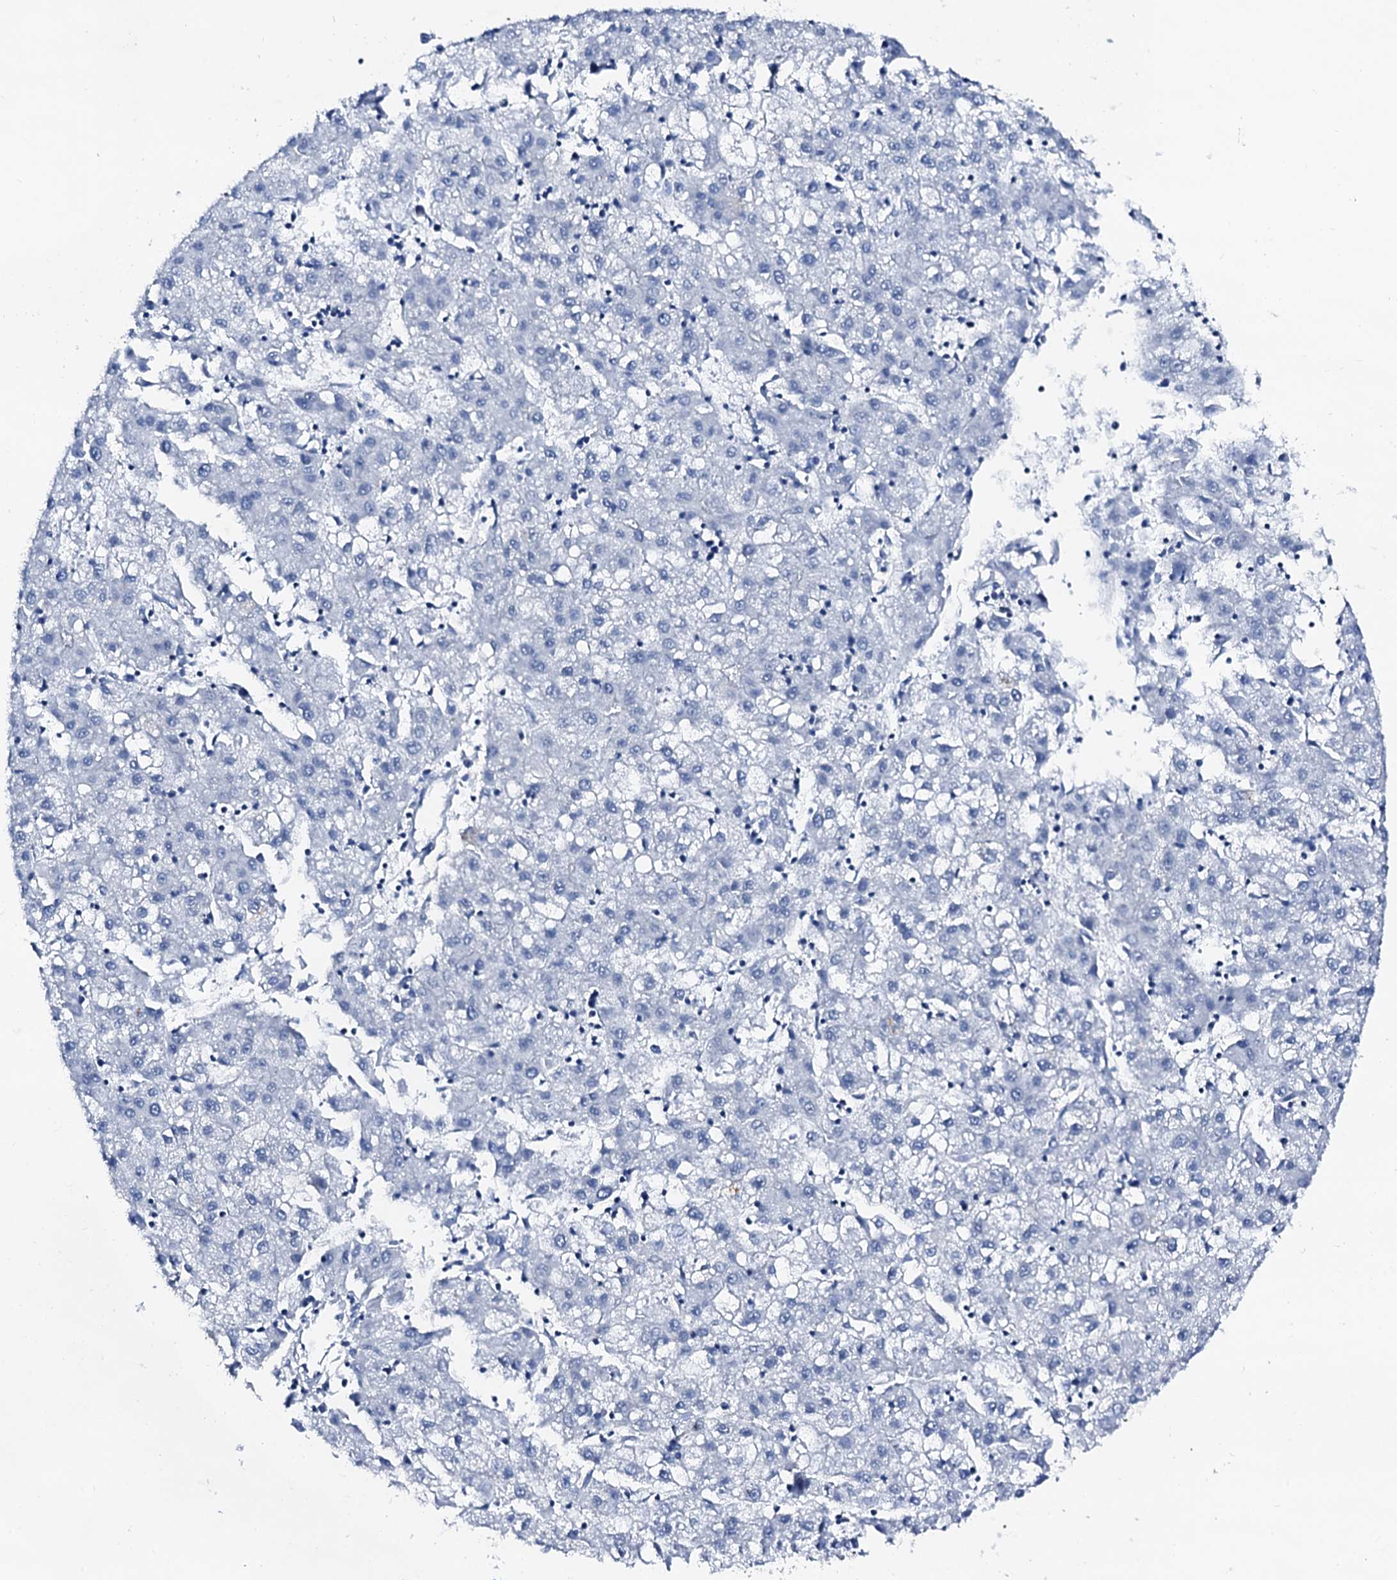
{"staining": {"intensity": "negative", "quantity": "none", "location": "none"}, "tissue": "liver cancer", "cell_type": "Tumor cells", "image_type": "cancer", "snomed": [{"axis": "morphology", "description": "Carcinoma, Hepatocellular, NOS"}, {"axis": "topography", "description": "Liver"}], "caption": "Photomicrograph shows no protein staining in tumor cells of liver cancer (hepatocellular carcinoma) tissue. (DAB (3,3'-diaminobenzidine) IHC visualized using brightfield microscopy, high magnification).", "gene": "TRAFD1", "patient": {"sex": "male", "age": 72}}